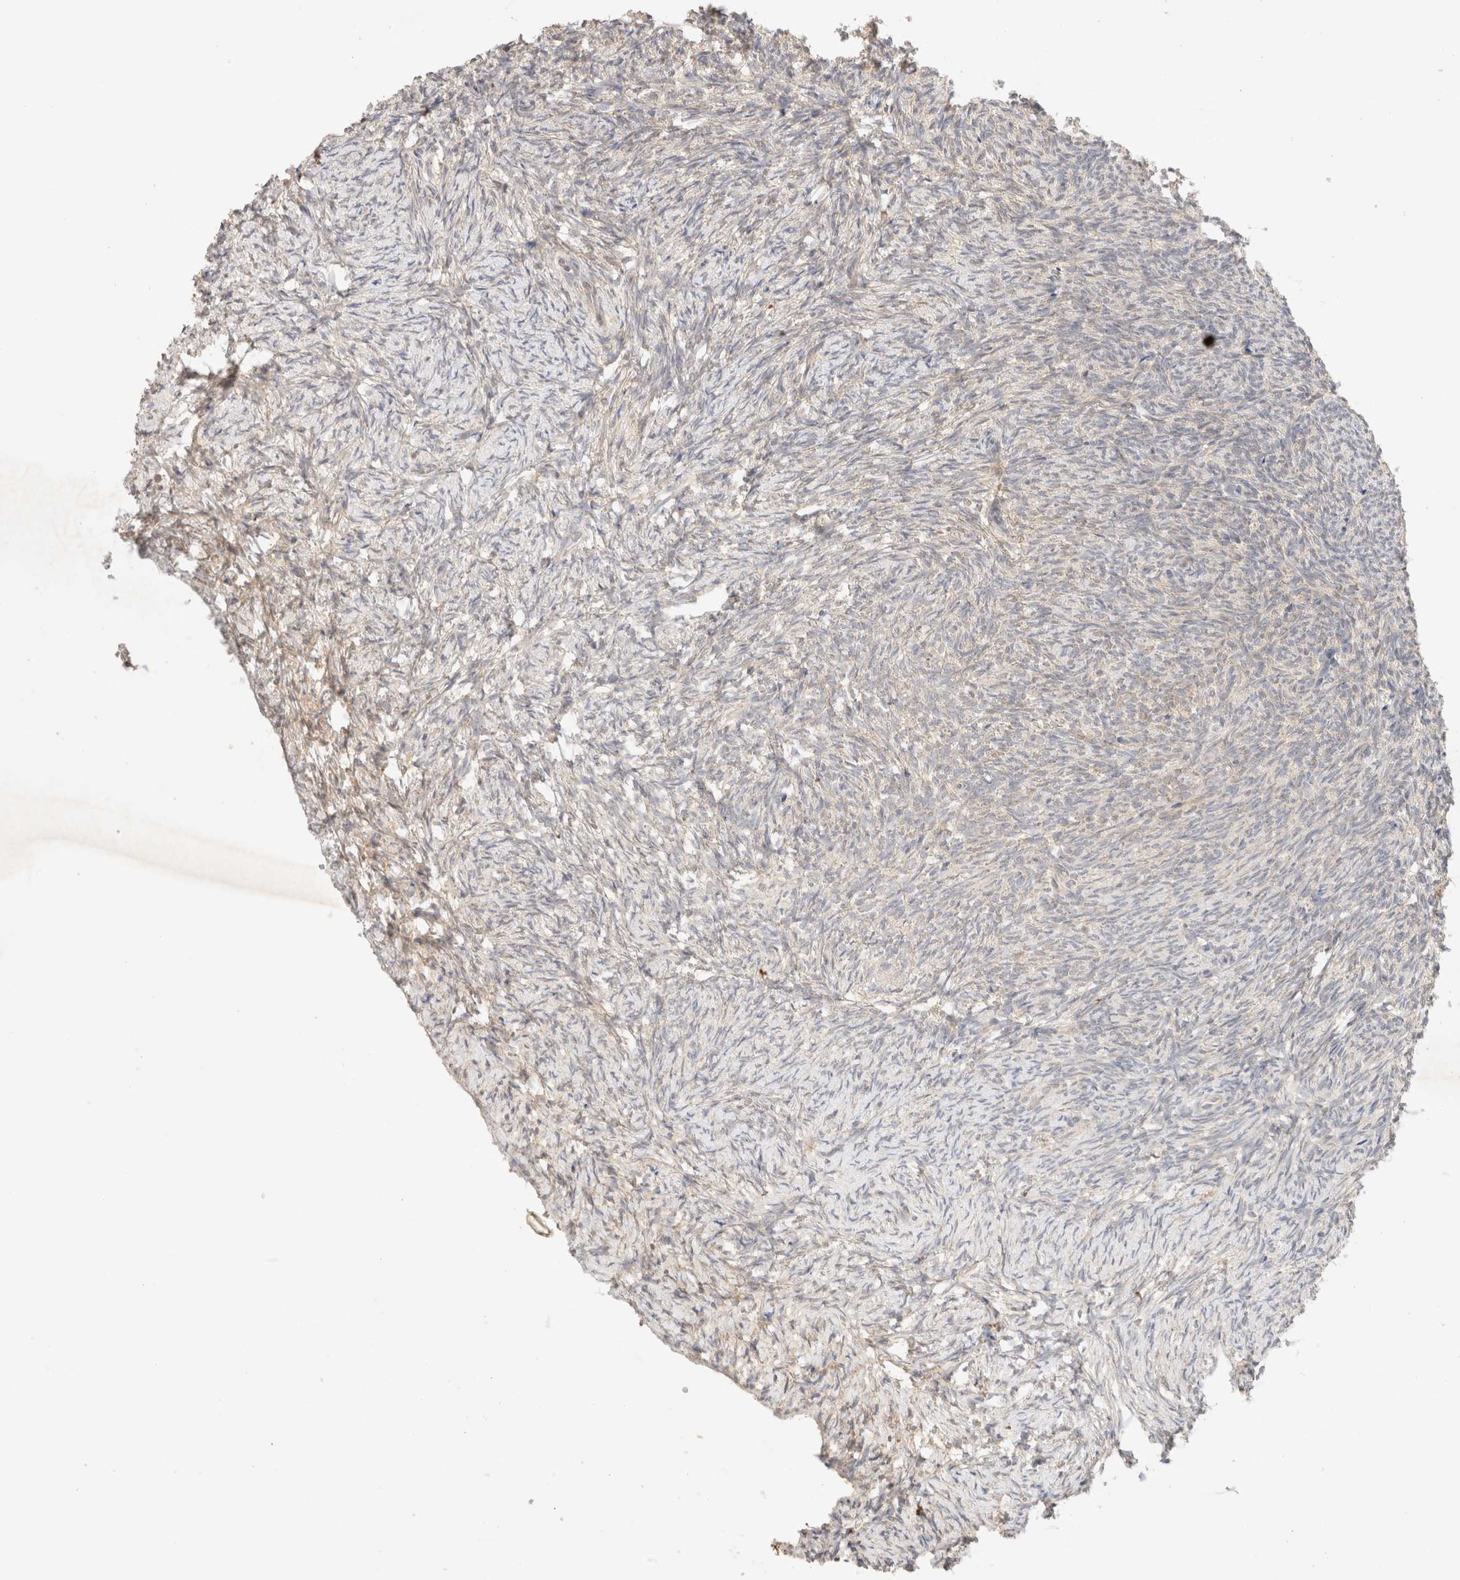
{"staining": {"intensity": "strong", "quantity": ">75%", "location": "cytoplasmic/membranous"}, "tissue": "ovary", "cell_type": "Follicle cells", "image_type": "normal", "snomed": [{"axis": "morphology", "description": "Normal tissue, NOS"}, {"axis": "topography", "description": "Ovary"}], "caption": "Immunohistochemistry (DAB) staining of unremarkable ovary displays strong cytoplasmic/membranous protein positivity in about >75% of follicle cells. (Stains: DAB (3,3'-diaminobenzidine) in brown, nuclei in blue, Microscopy: brightfield microscopy at high magnification).", "gene": "SARM1", "patient": {"sex": "female", "age": 41}}